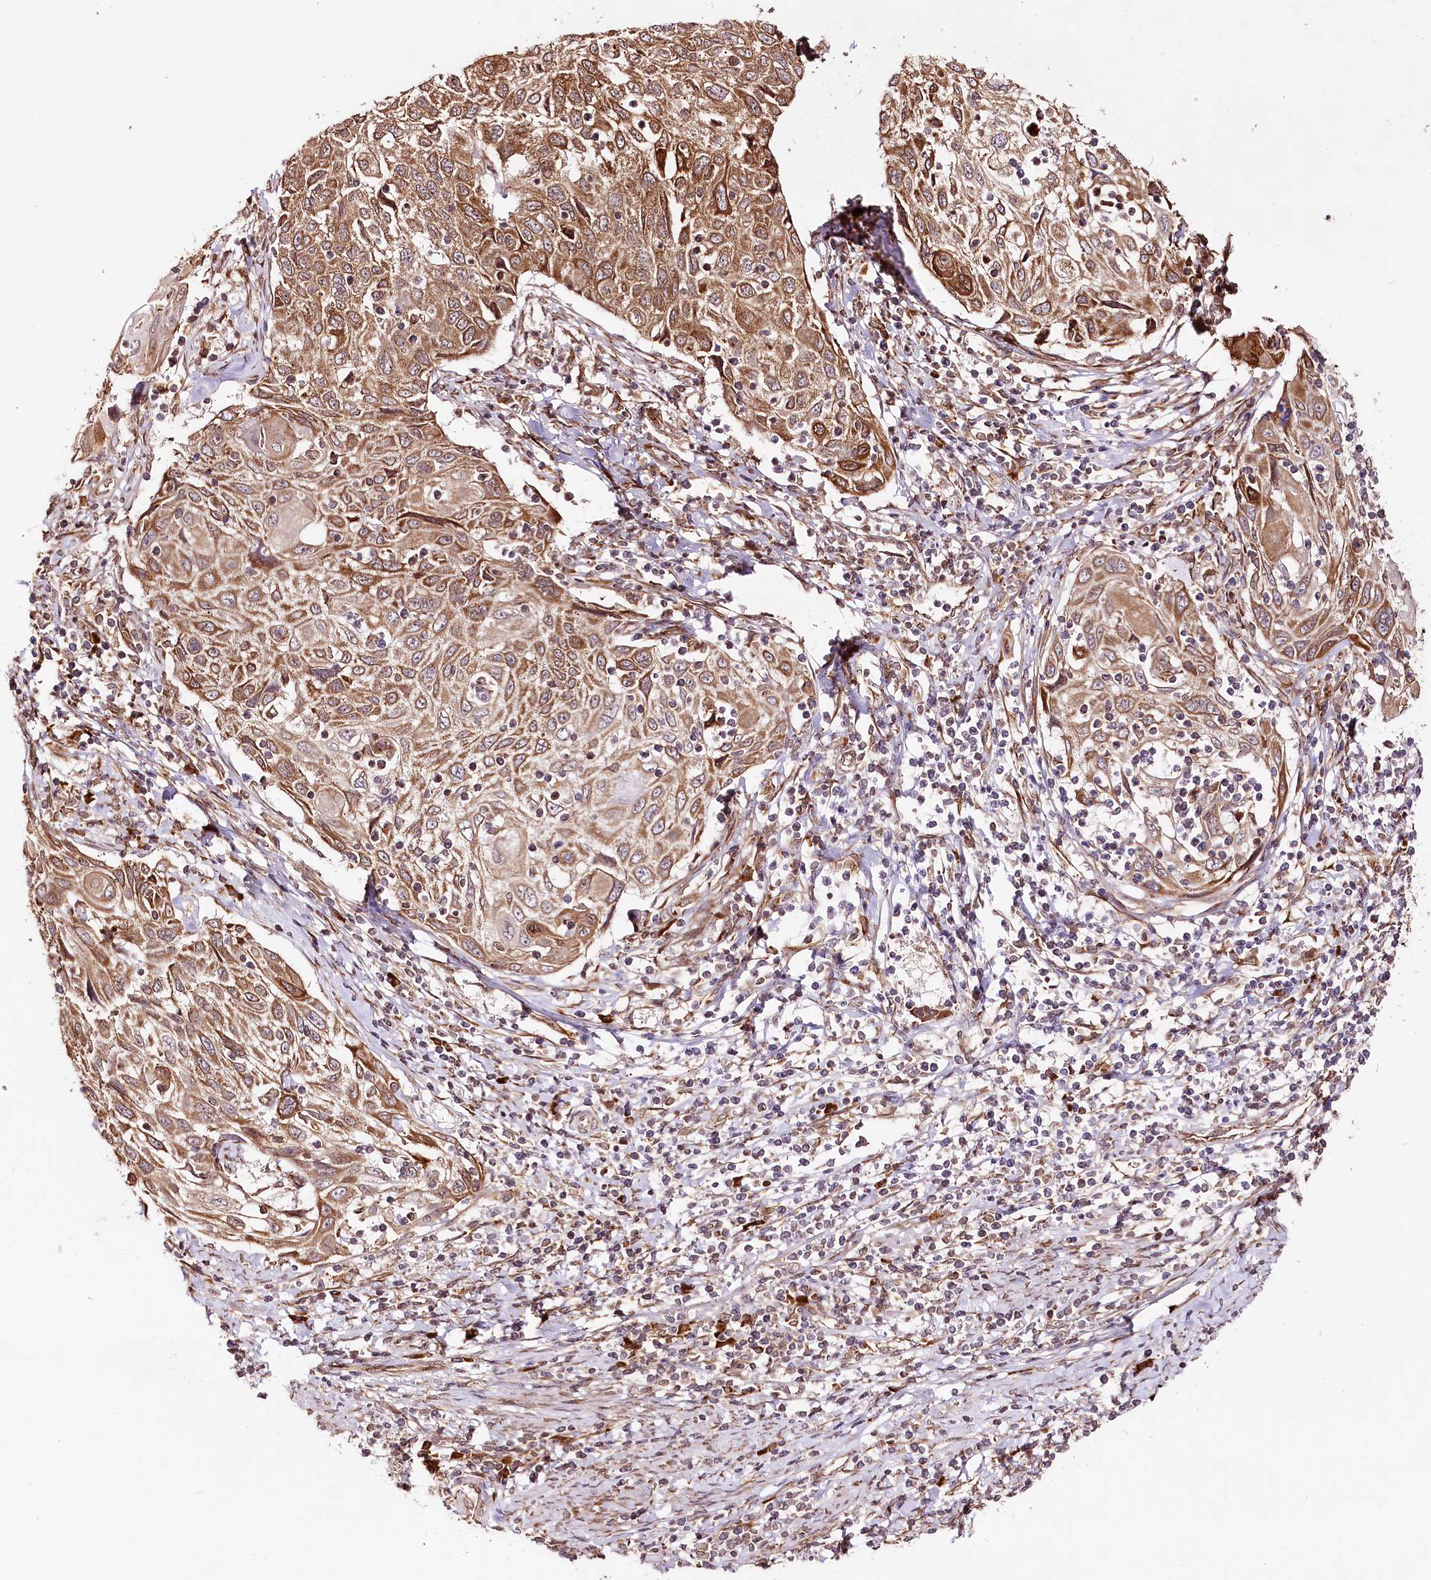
{"staining": {"intensity": "moderate", "quantity": ">75%", "location": "cytoplasmic/membranous"}, "tissue": "cervical cancer", "cell_type": "Tumor cells", "image_type": "cancer", "snomed": [{"axis": "morphology", "description": "Squamous cell carcinoma, NOS"}, {"axis": "topography", "description": "Cervix"}], "caption": "This is a histology image of immunohistochemistry (IHC) staining of cervical cancer (squamous cell carcinoma), which shows moderate expression in the cytoplasmic/membranous of tumor cells.", "gene": "ENSG00000144785", "patient": {"sex": "female", "age": 70}}